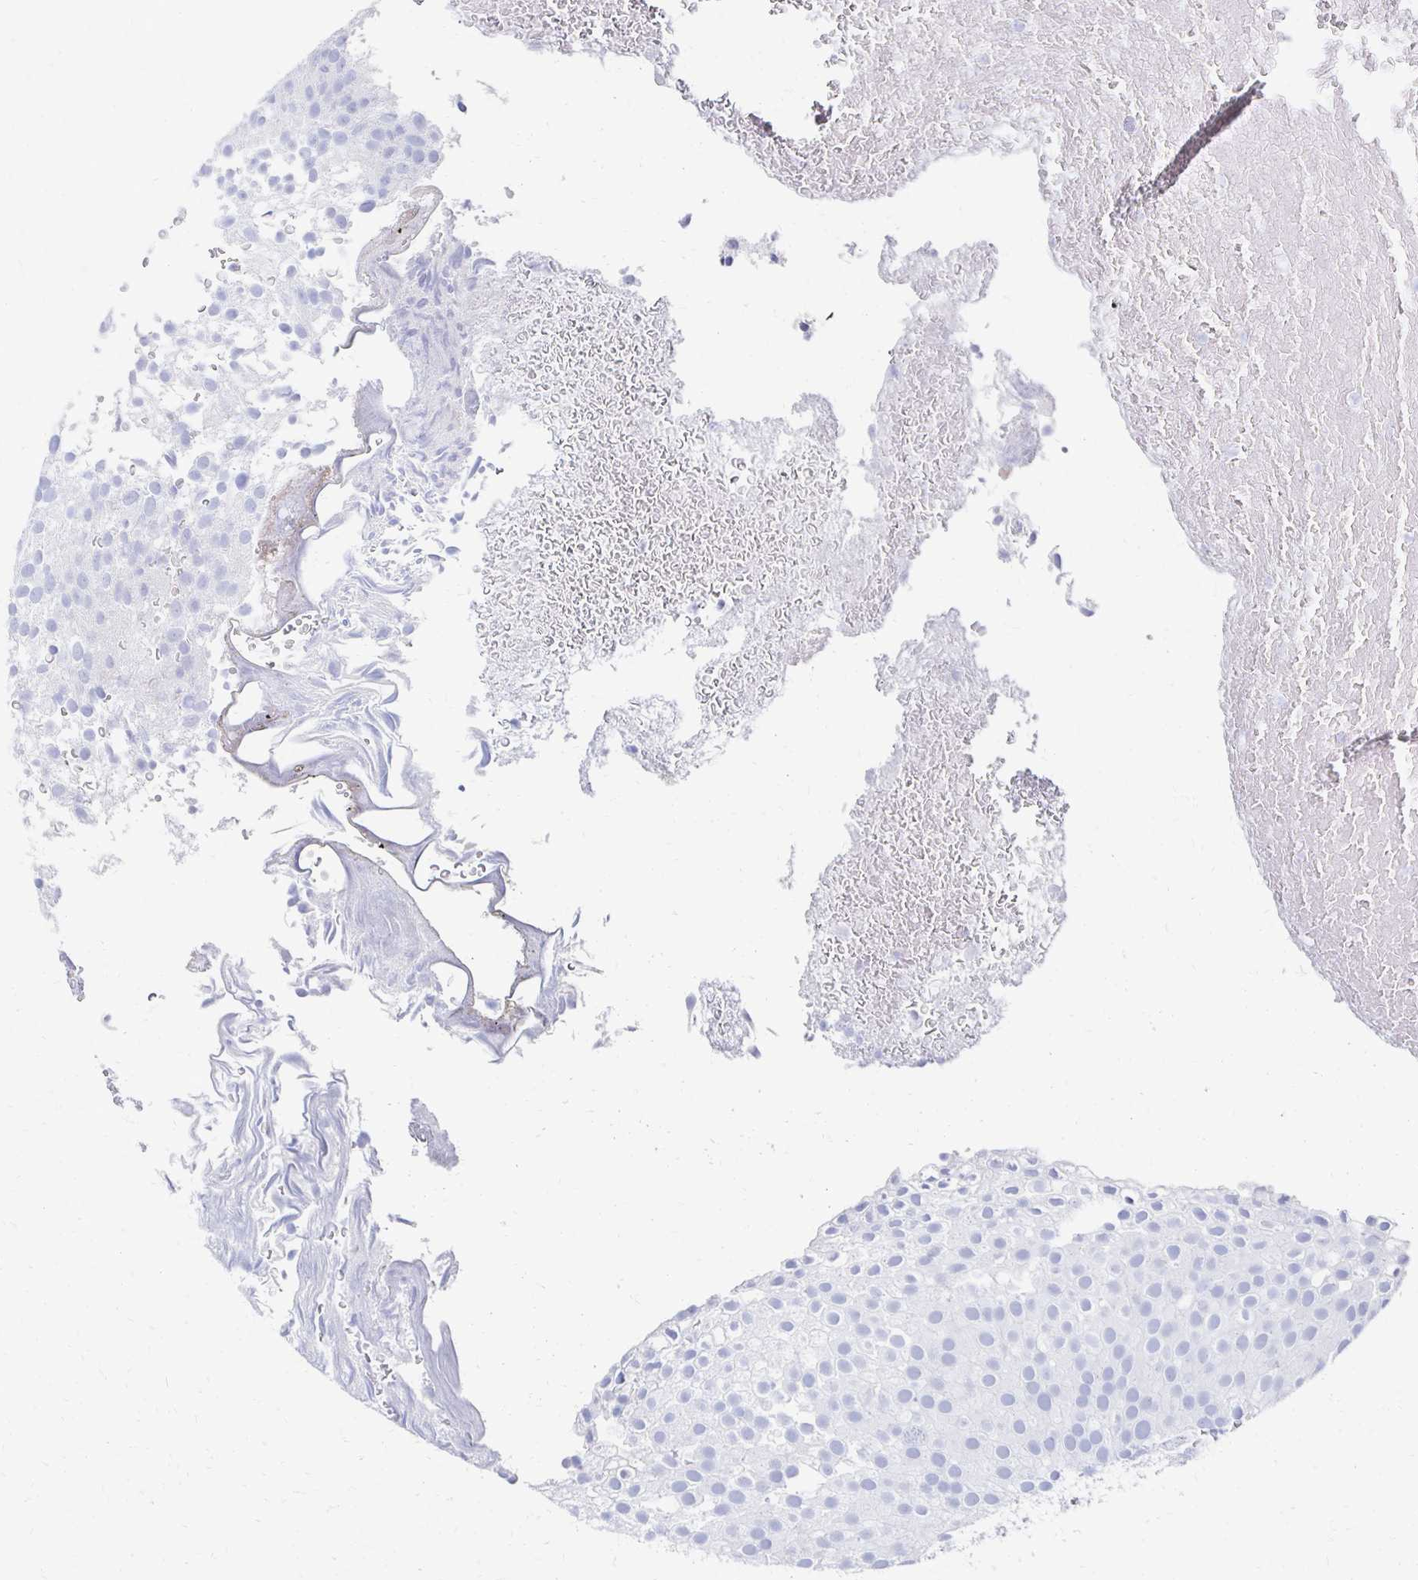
{"staining": {"intensity": "negative", "quantity": "none", "location": "none"}, "tissue": "urothelial cancer", "cell_type": "Tumor cells", "image_type": "cancer", "snomed": [{"axis": "morphology", "description": "Urothelial carcinoma, Low grade"}, {"axis": "topography", "description": "Urinary bladder"}], "caption": "IHC histopathology image of human urothelial carcinoma (low-grade) stained for a protein (brown), which shows no positivity in tumor cells.", "gene": "CST6", "patient": {"sex": "male", "age": 78}}